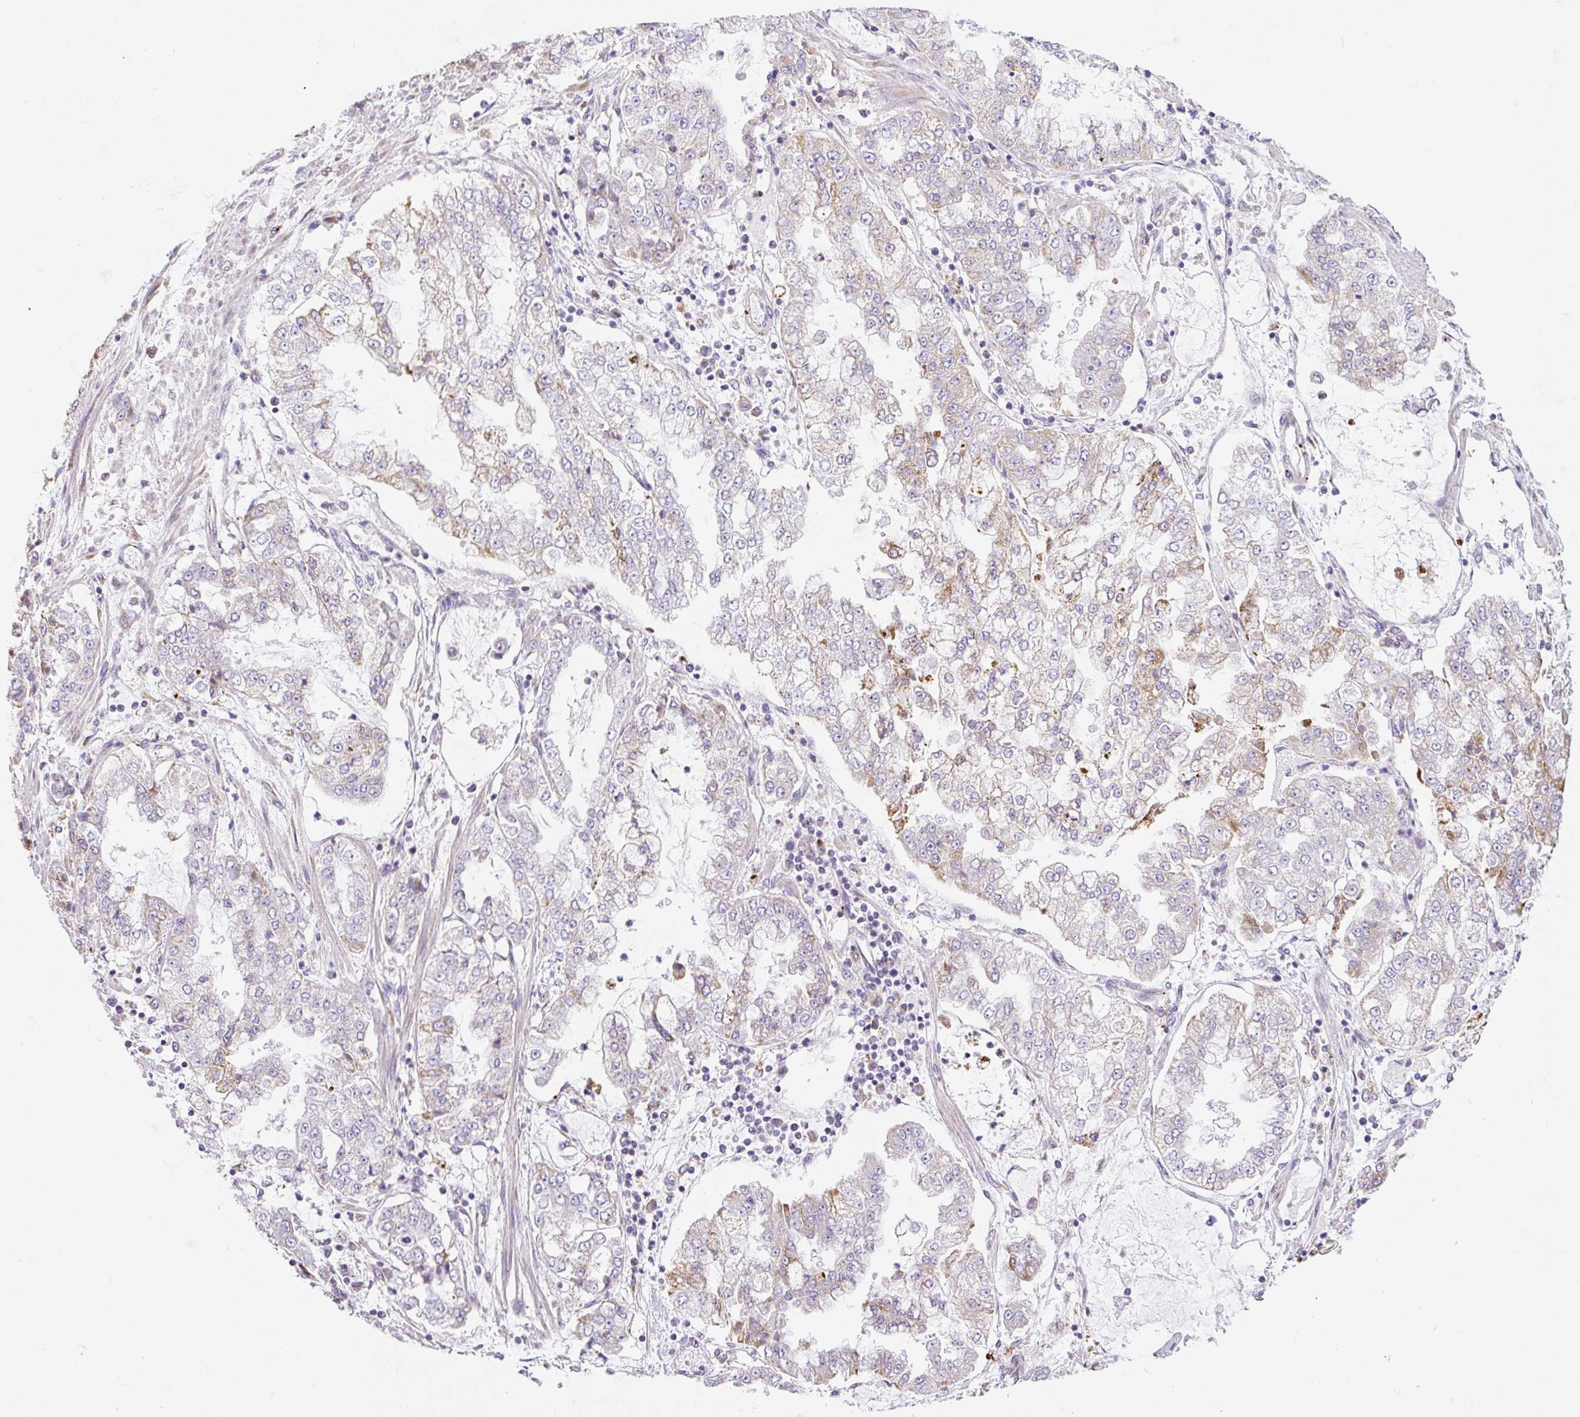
{"staining": {"intensity": "moderate", "quantity": "25%-75%", "location": "cytoplasmic/membranous"}, "tissue": "stomach cancer", "cell_type": "Tumor cells", "image_type": "cancer", "snomed": [{"axis": "morphology", "description": "Adenocarcinoma, NOS"}, {"axis": "topography", "description": "Stomach"}], "caption": "IHC of adenocarcinoma (stomach) displays medium levels of moderate cytoplasmic/membranous staining in approximately 25%-75% of tumor cells.", "gene": "CLEC3A", "patient": {"sex": "male", "age": 76}}